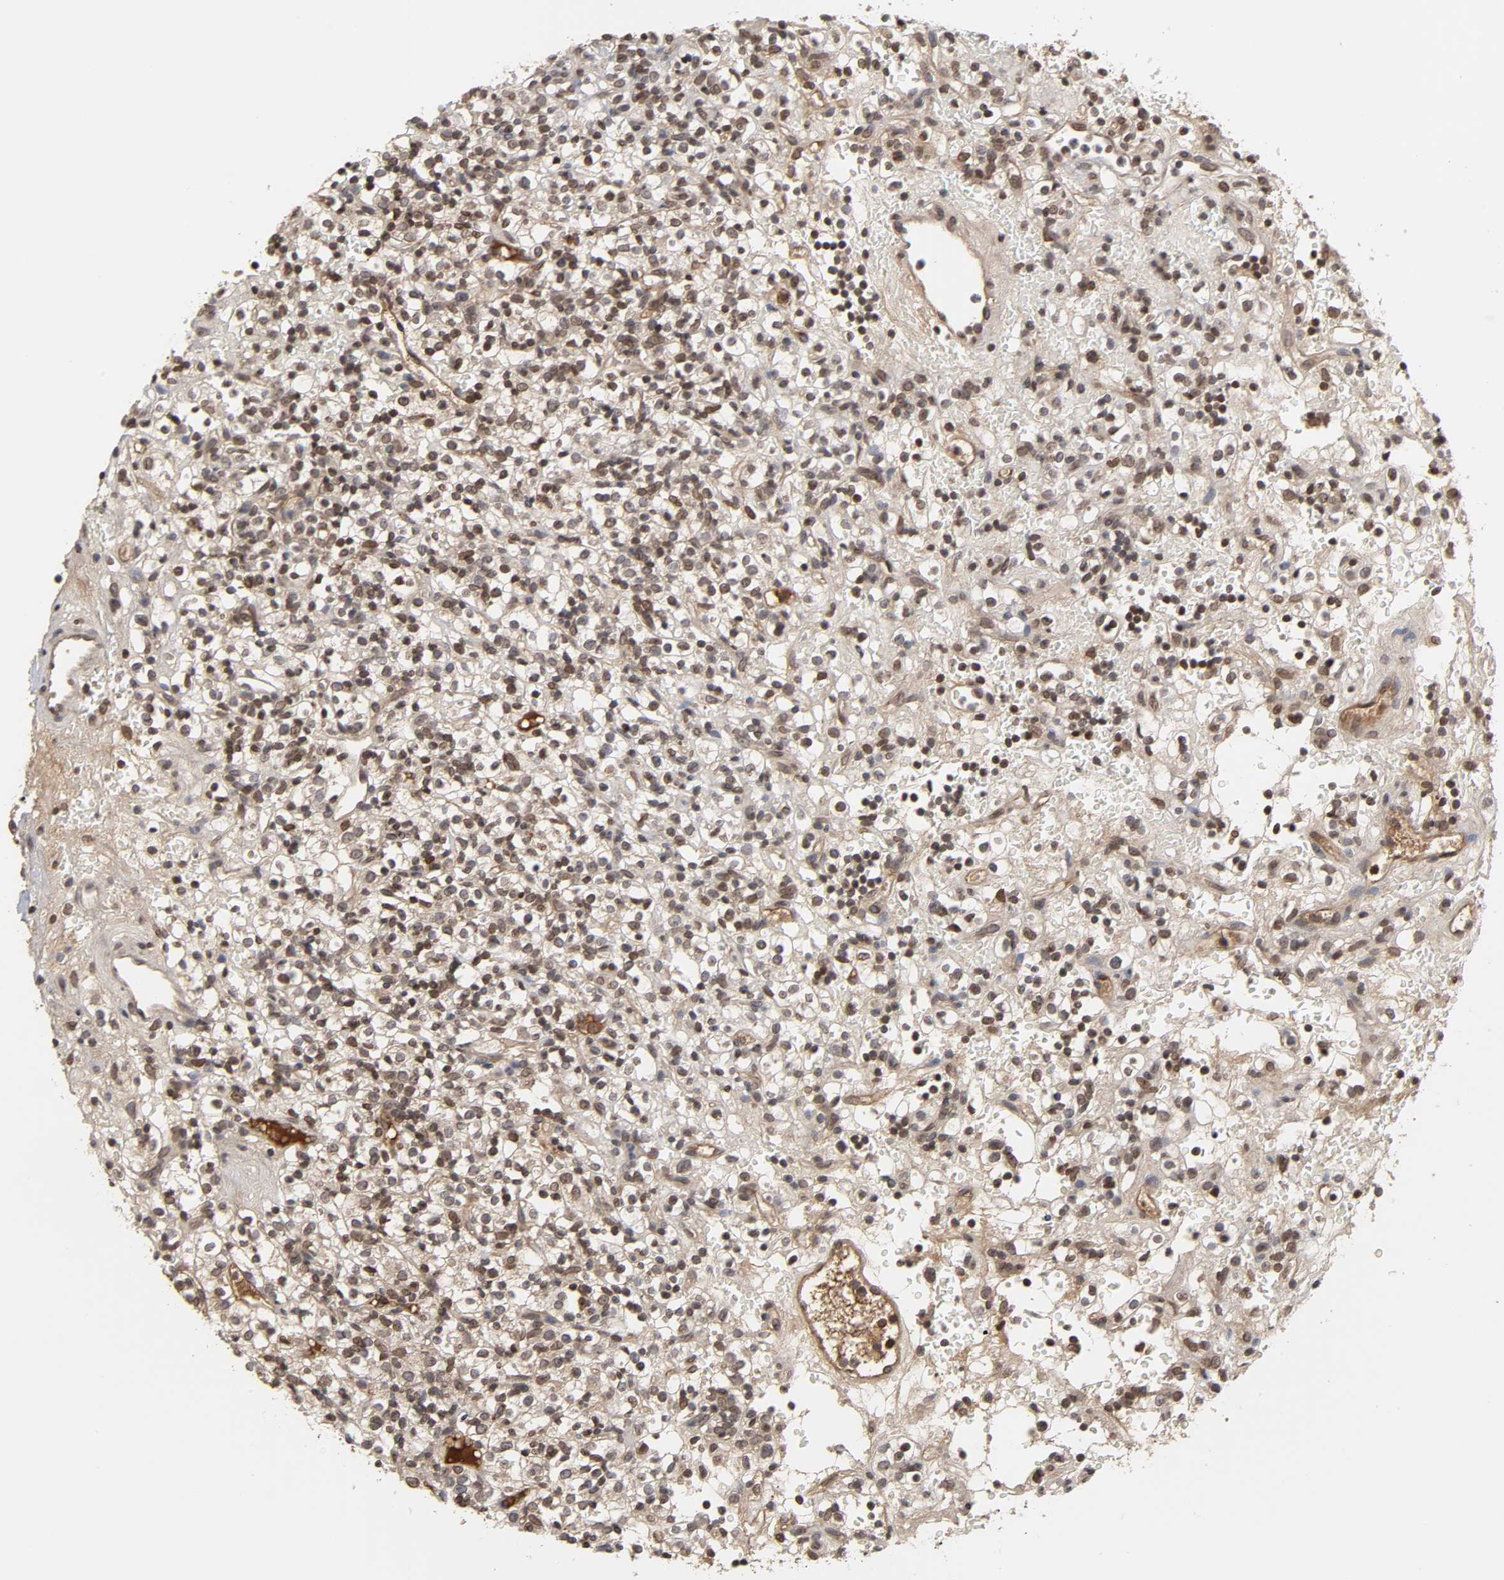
{"staining": {"intensity": "strong", "quantity": ">75%", "location": "cytoplasmic/membranous,nuclear"}, "tissue": "renal cancer", "cell_type": "Tumor cells", "image_type": "cancer", "snomed": [{"axis": "morphology", "description": "Normal tissue, NOS"}, {"axis": "morphology", "description": "Adenocarcinoma, NOS"}, {"axis": "topography", "description": "Kidney"}], "caption": "DAB (3,3'-diaminobenzidine) immunohistochemical staining of human renal cancer exhibits strong cytoplasmic/membranous and nuclear protein staining in approximately >75% of tumor cells. Immunohistochemistry (ihc) stains the protein in brown and the nuclei are stained blue.", "gene": "CPN2", "patient": {"sex": "female", "age": 72}}